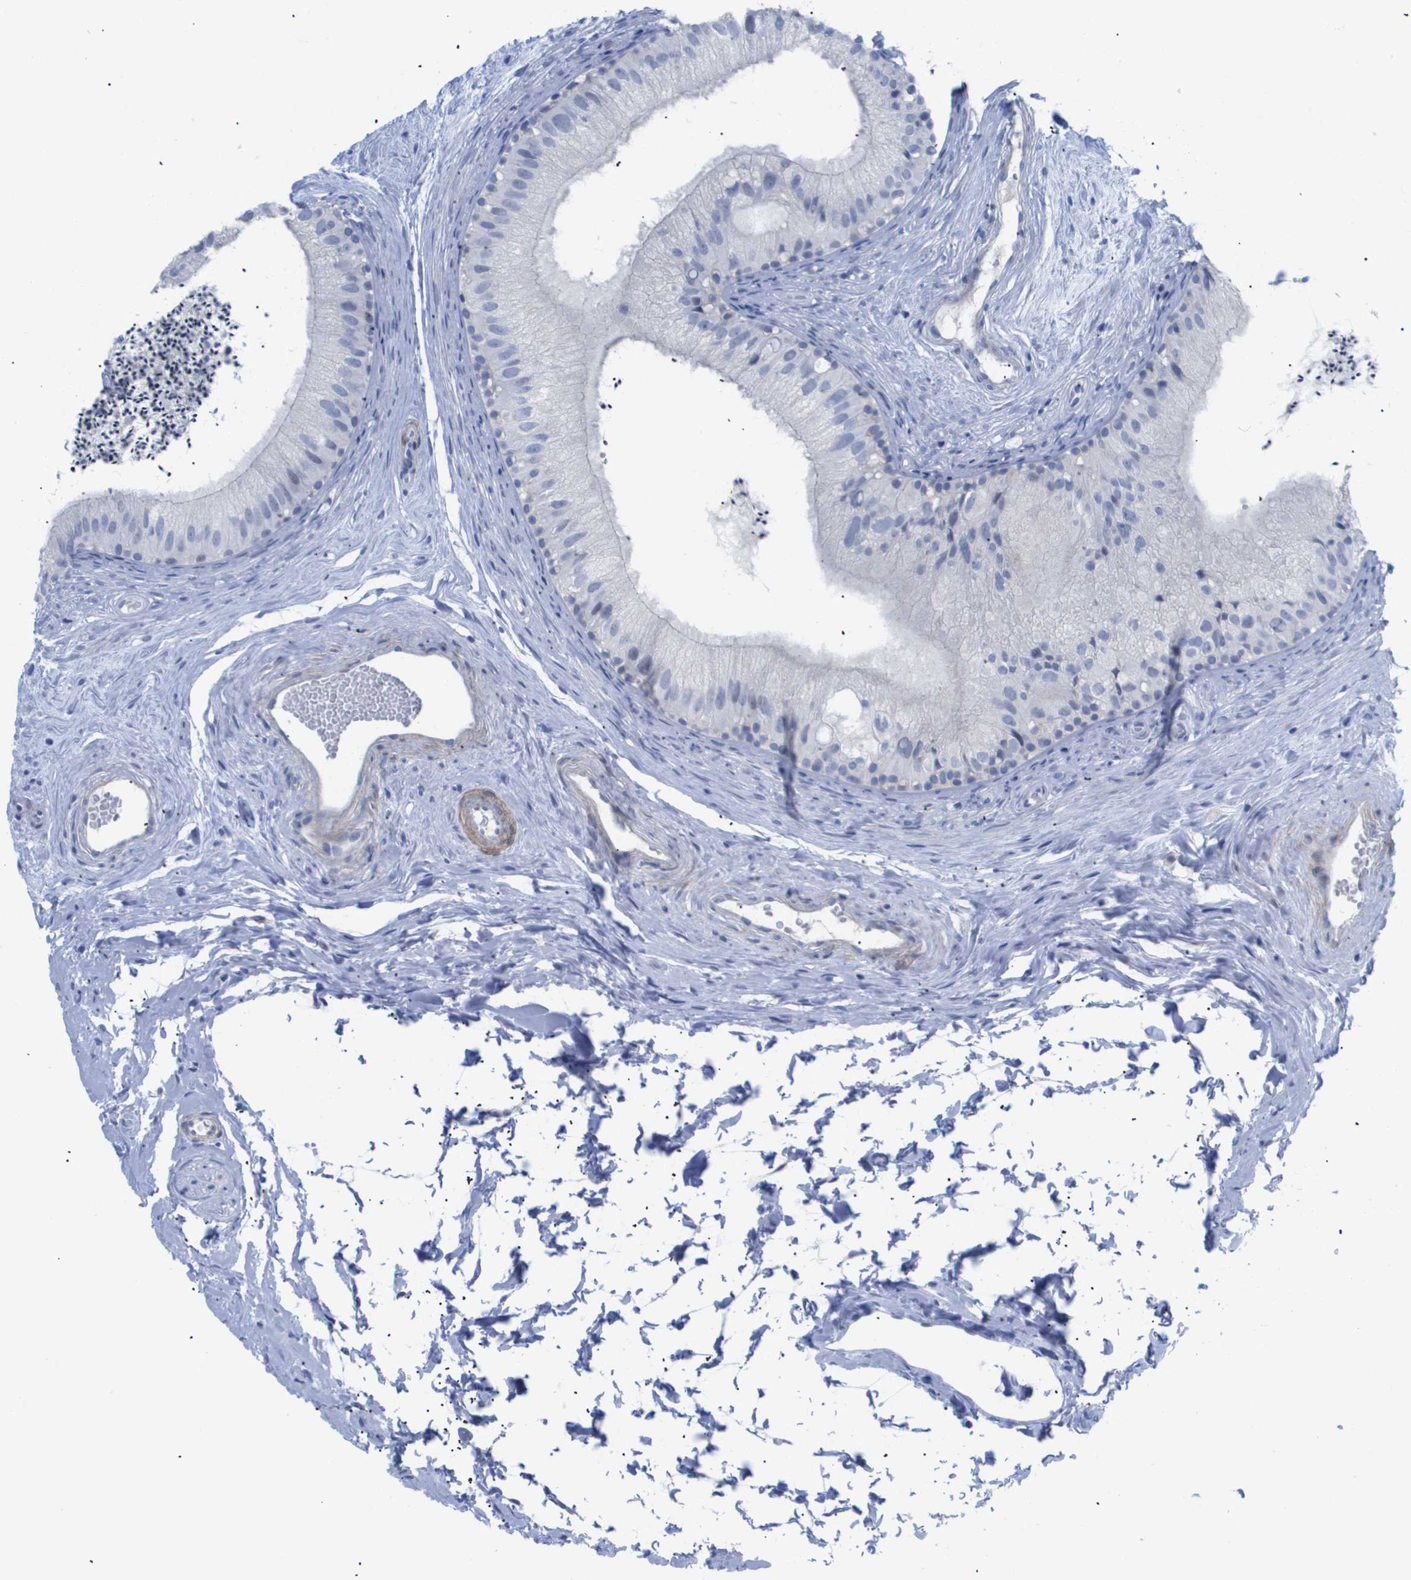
{"staining": {"intensity": "negative", "quantity": "none", "location": "none"}, "tissue": "epididymis", "cell_type": "Glandular cells", "image_type": "normal", "snomed": [{"axis": "morphology", "description": "Normal tissue, NOS"}, {"axis": "topography", "description": "Epididymis"}], "caption": "Image shows no significant protein staining in glandular cells of unremarkable epididymis.", "gene": "CAV3", "patient": {"sex": "male", "age": 56}}